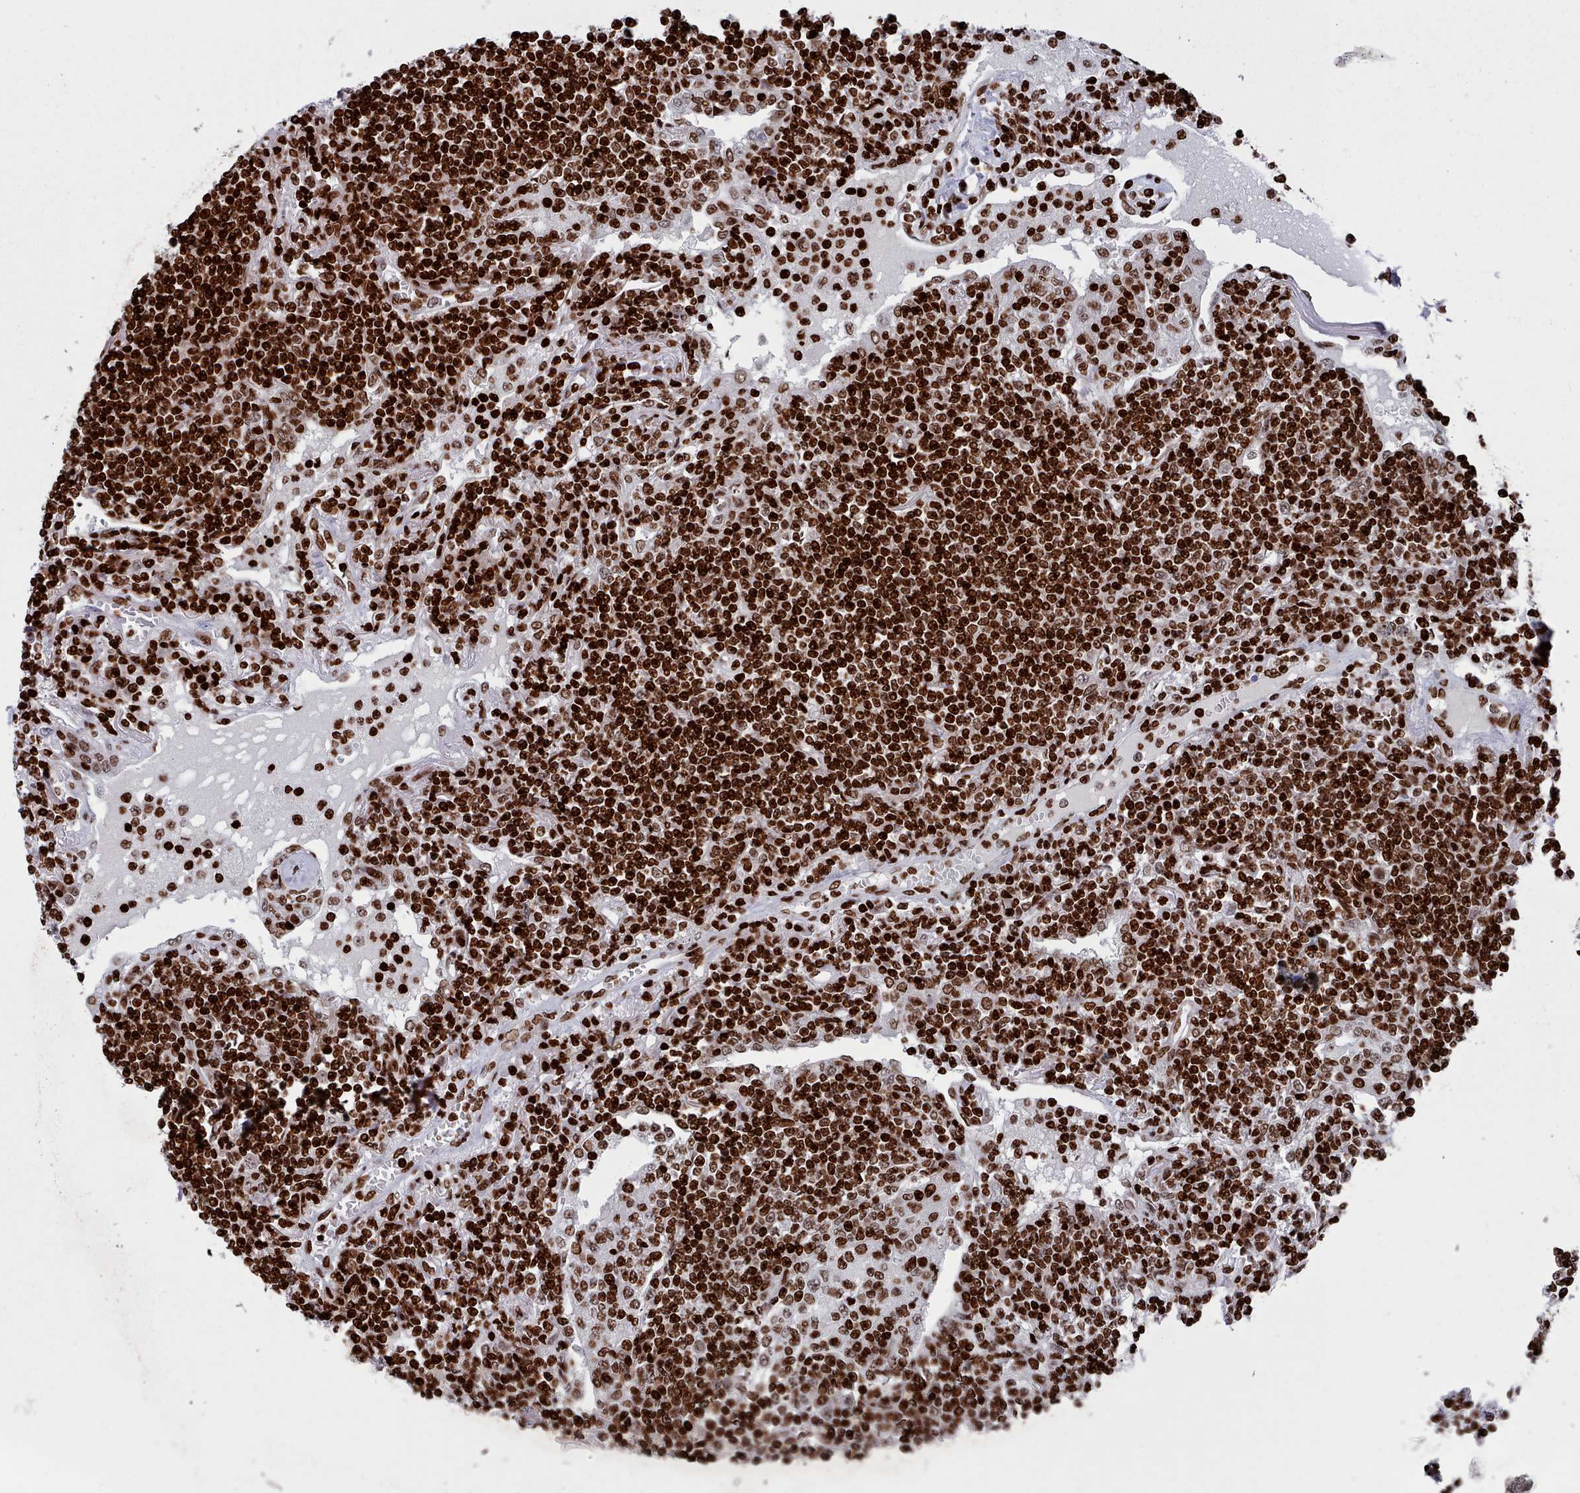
{"staining": {"intensity": "strong", "quantity": ">75%", "location": "nuclear"}, "tissue": "lymphoma", "cell_type": "Tumor cells", "image_type": "cancer", "snomed": [{"axis": "morphology", "description": "Malignant lymphoma, non-Hodgkin's type, Low grade"}, {"axis": "topography", "description": "Lymph node"}], "caption": "This histopathology image demonstrates low-grade malignant lymphoma, non-Hodgkin's type stained with immunohistochemistry to label a protein in brown. The nuclear of tumor cells show strong positivity for the protein. Nuclei are counter-stained blue.", "gene": "PCDHB12", "patient": {"sex": "female", "age": 67}}